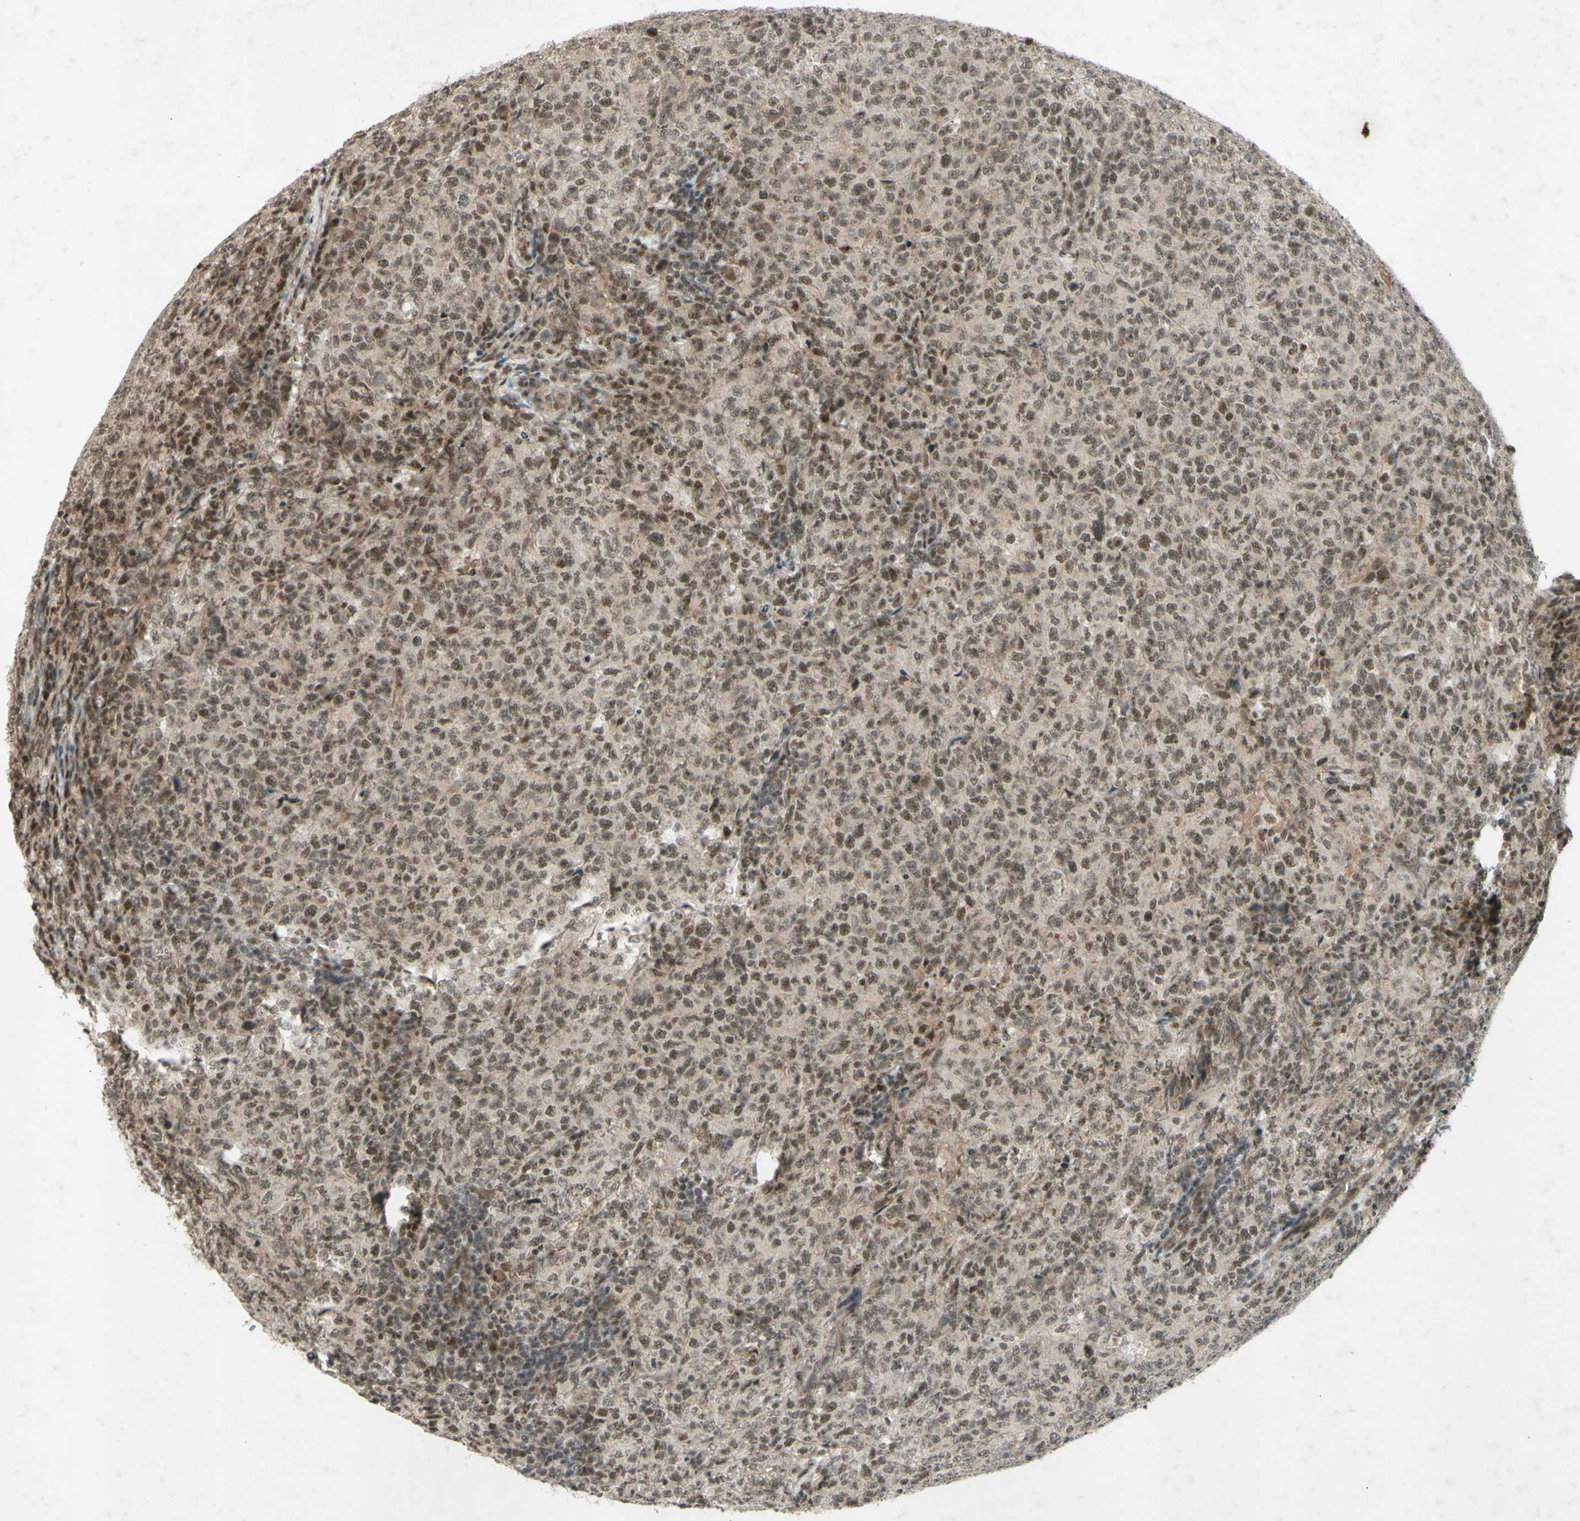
{"staining": {"intensity": "weak", "quantity": ">75%", "location": "nuclear"}, "tissue": "lymphoma", "cell_type": "Tumor cells", "image_type": "cancer", "snomed": [{"axis": "morphology", "description": "Malignant lymphoma, non-Hodgkin's type, High grade"}, {"axis": "topography", "description": "Tonsil"}], "caption": "About >75% of tumor cells in human malignant lymphoma, non-Hodgkin's type (high-grade) show weak nuclear protein positivity as visualized by brown immunohistochemical staining.", "gene": "SNW1", "patient": {"sex": "female", "age": 36}}